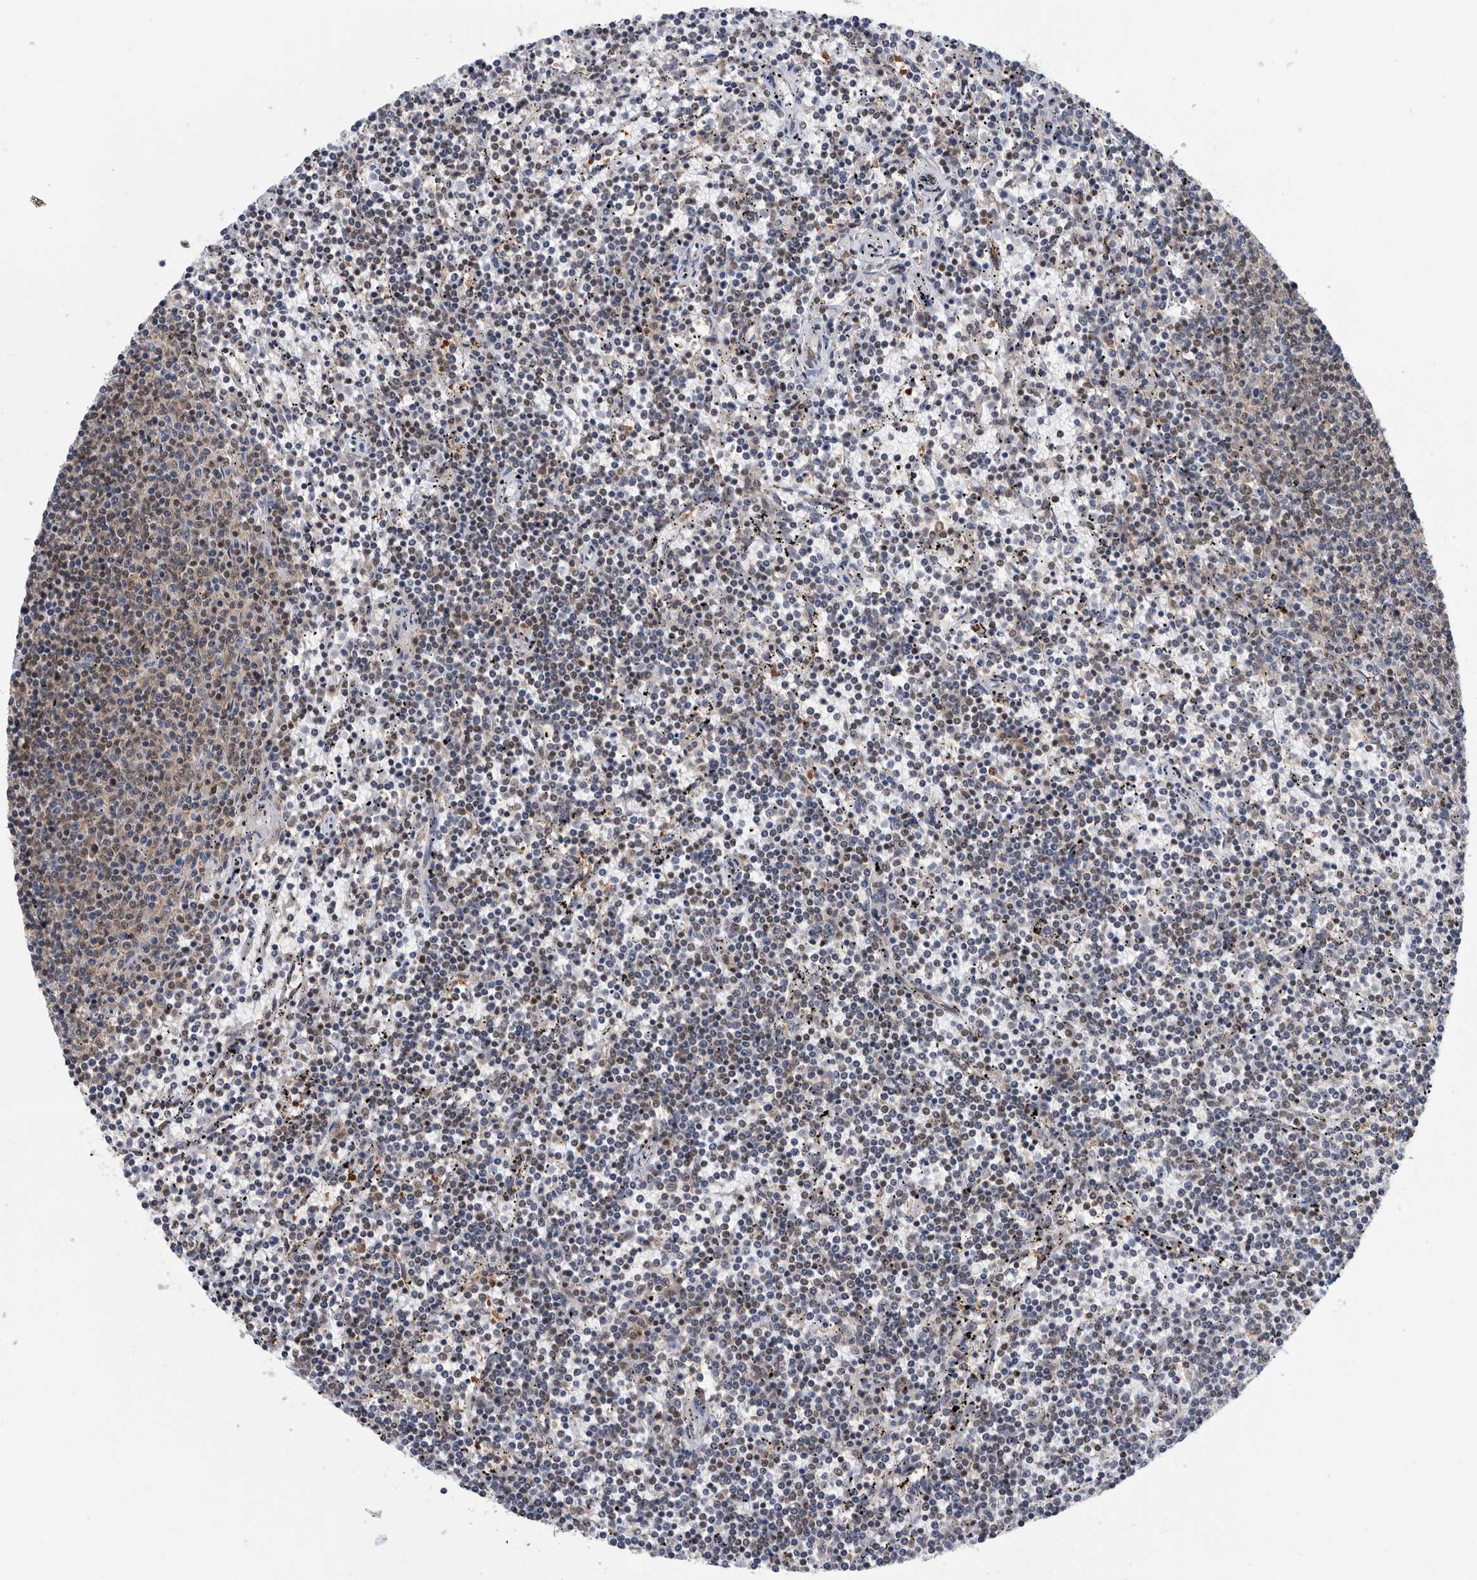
{"staining": {"intensity": "weak", "quantity": "25%-75%", "location": "nuclear"}, "tissue": "lymphoma", "cell_type": "Tumor cells", "image_type": "cancer", "snomed": [{"axis": "morphology", "description": "Malignant lymphoma, non-Hodgkin's type, Low grade"}, {"axis": "topography", "description": "Spleen"}], "caption": "High-power microscopy captured an IHC histopathology image of lymphoma, revealing weak nuclear positivity in approximately 25%-75% of tumor cells.", "gene": "ZNF260", "patient": {"sex": "female", "age": 50}}